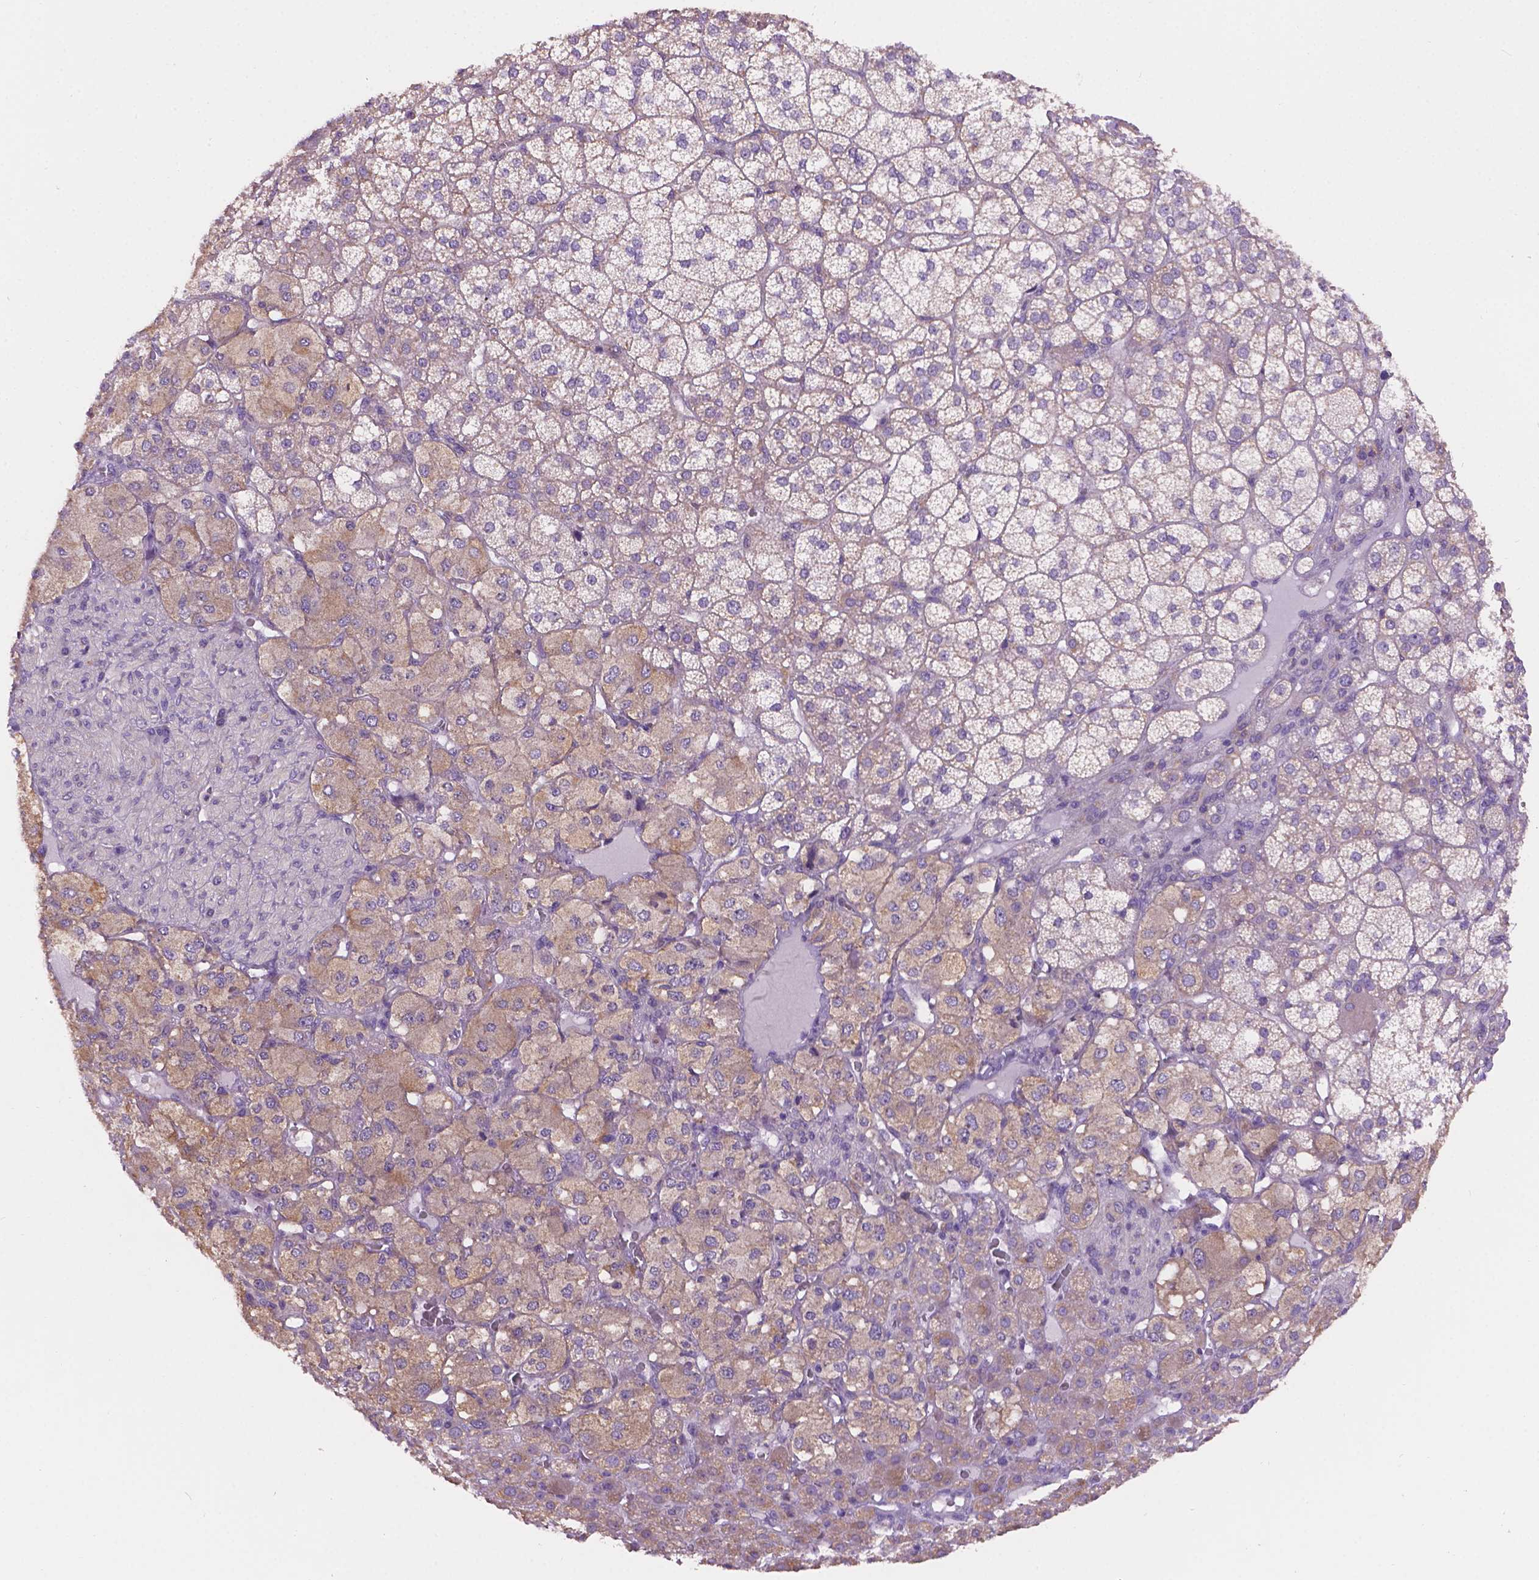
{"staining": {"intensity": "weak", "quantity": "<25%", "location": "cytoplasmic/membranous"}, "tissue": "adrenal gland", "cell_type": "Glandular cells", "image_type": "normal", "snomed": [{"axis": "morphology", "description": "Normal tissue, NOS"}, {"axis": "topography", "description": "Adrenal gland"}], "caption": "A high-resolution histopathology image shows immunohistochemistry staining of unremarkable adrenal gland, which displays no significant expression in glandular cells. The staining is performed using DAB brown chromogen with nuclei counter-stained in using hematoxylin.", "gene": "CDH7", "patient": {"sex": "female", "age": 60}}